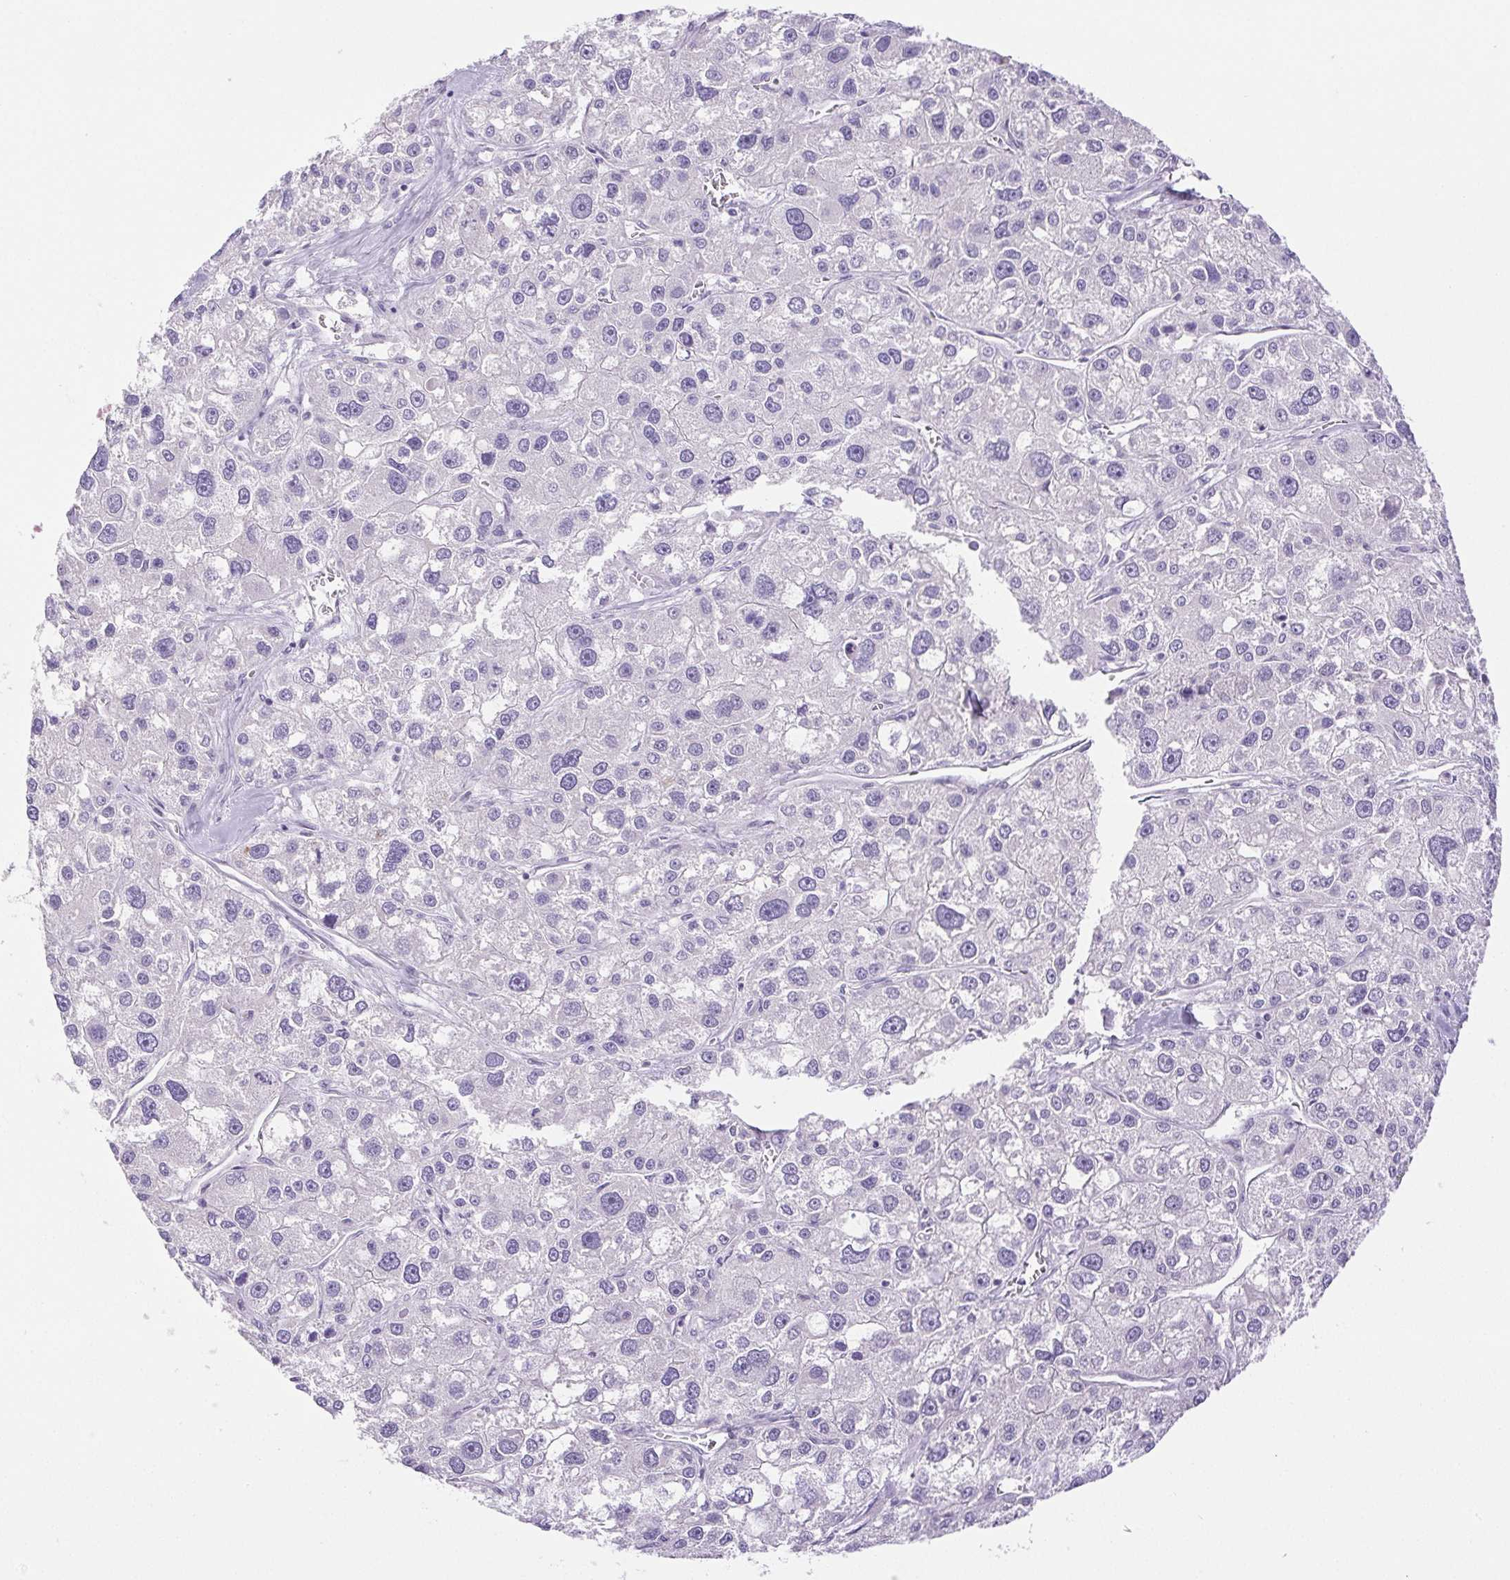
{"staining": {"intensity": "negative", "quantity": "none", "location": "none"}, "tissue": "liver cancer", "cell_type": "Tumor cells", "image_type": "cancer", "snomed": [{"axis": "morphology", "description": "Carcinoma, Hepatocellular, NOS"}, {"axis": "topography", "description": "Liver"}], "caption": "Immunohistochemistry (IHC) of liver cancer (hepatocellular carcinoma) displays no positivity in tumor cells. (Immunohistochemistry, brightfield microscopy, high magnification).", "gene": "PAPPA2", "patient": {"sex": "male", "age": 73}}